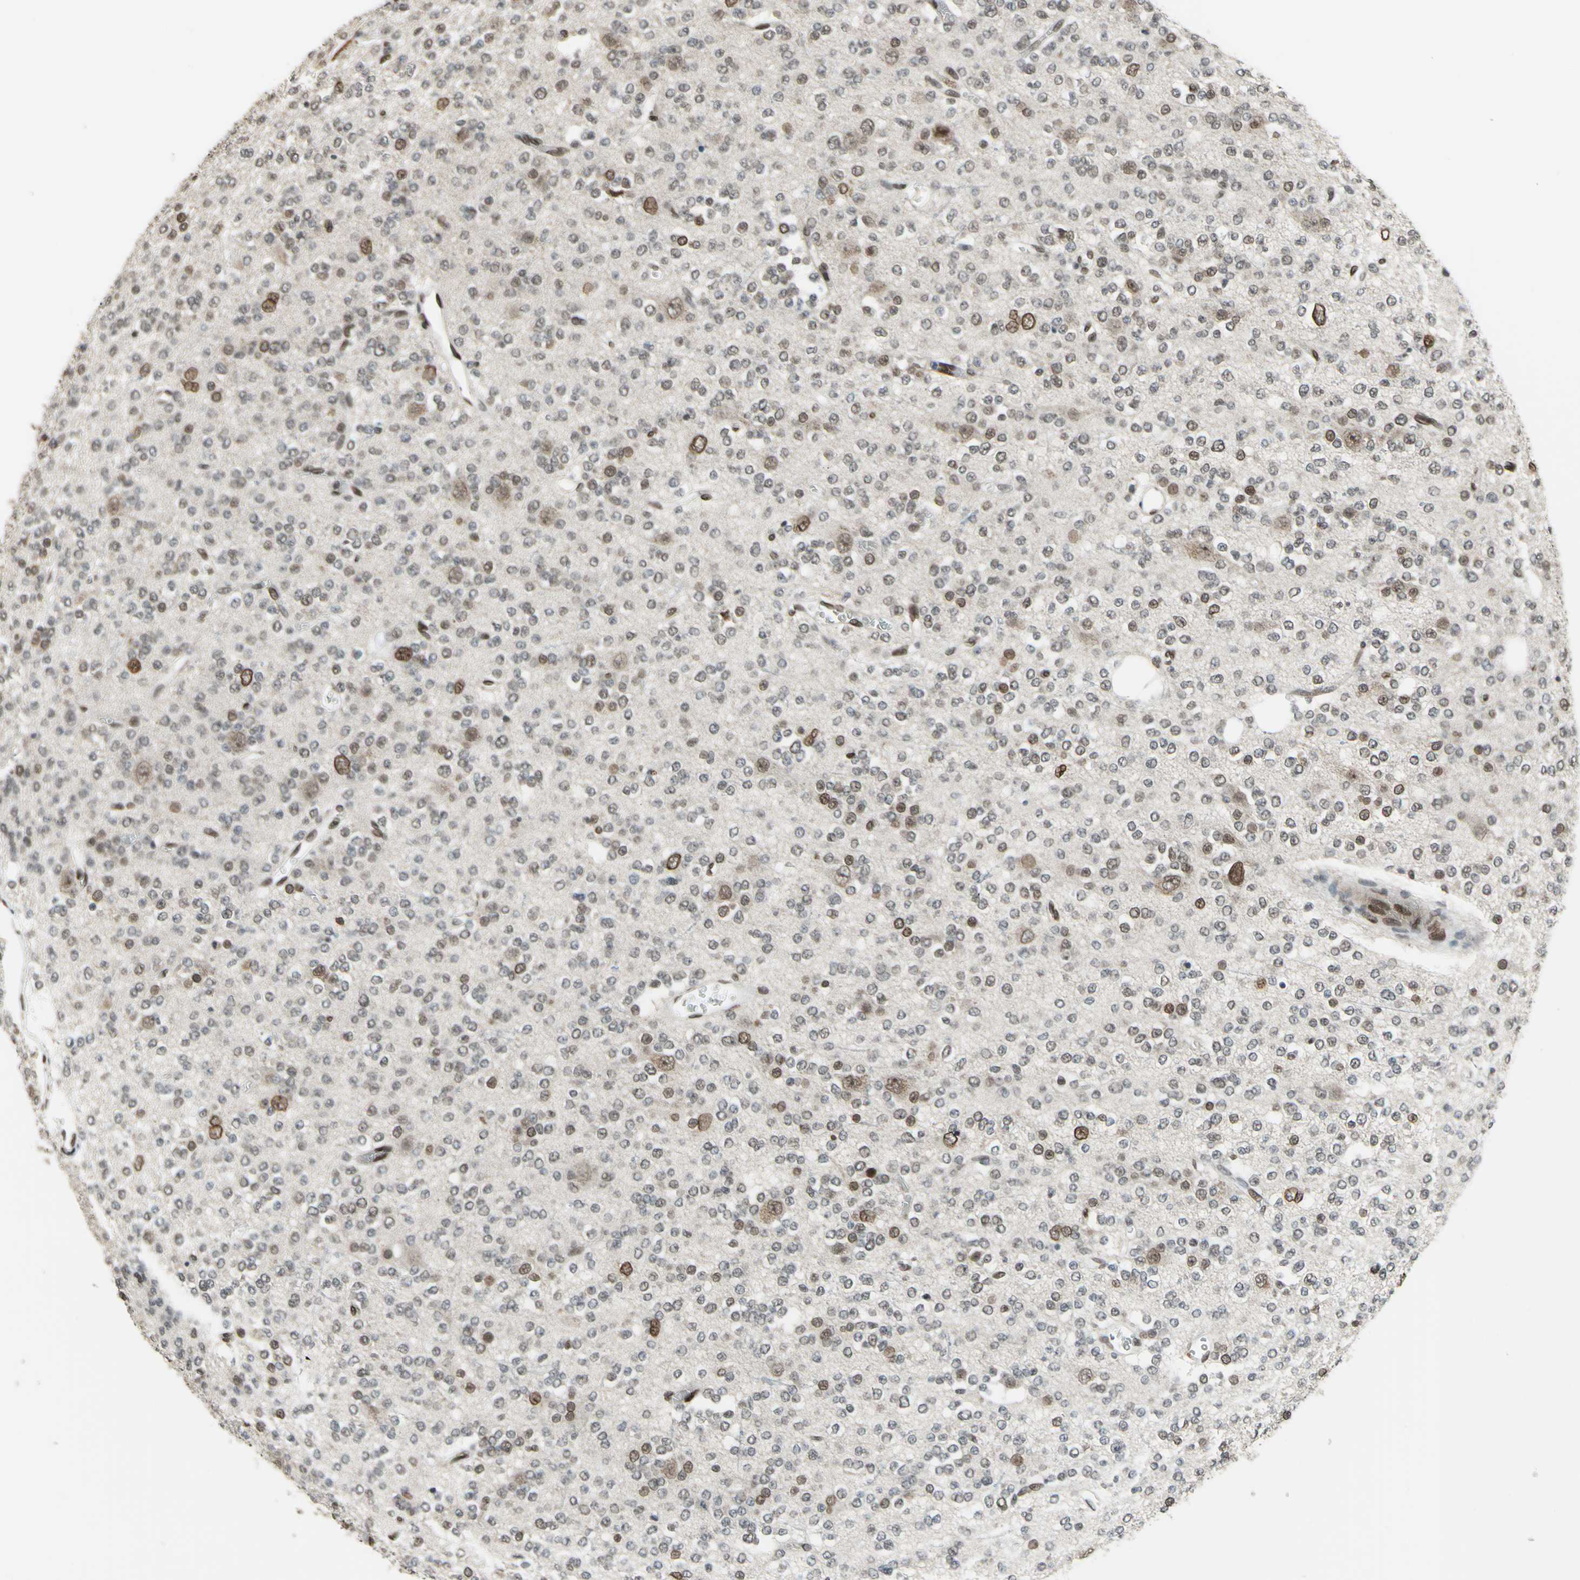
{"staining": {"intensity": "moderate", "quantity": "<25%", "location": "cytoplasmic/membranous,nuclear"}, "tissue": "glioma", "cell_type": "Tumor cells", "image_type": "cancer", "snomed": [{"axis": "morphology", "description": "Glioma, malignant, Low grade"}, {"axis": "topography", "description": "Brain"}], "caption": "Moderate cytoplasmic/membranous and nuclear staining is seen in about <25% of tumor cells in malignant glioma (low-grade).", "gene": "ISY1", "patient": {"sex": "male", "age": 38}}